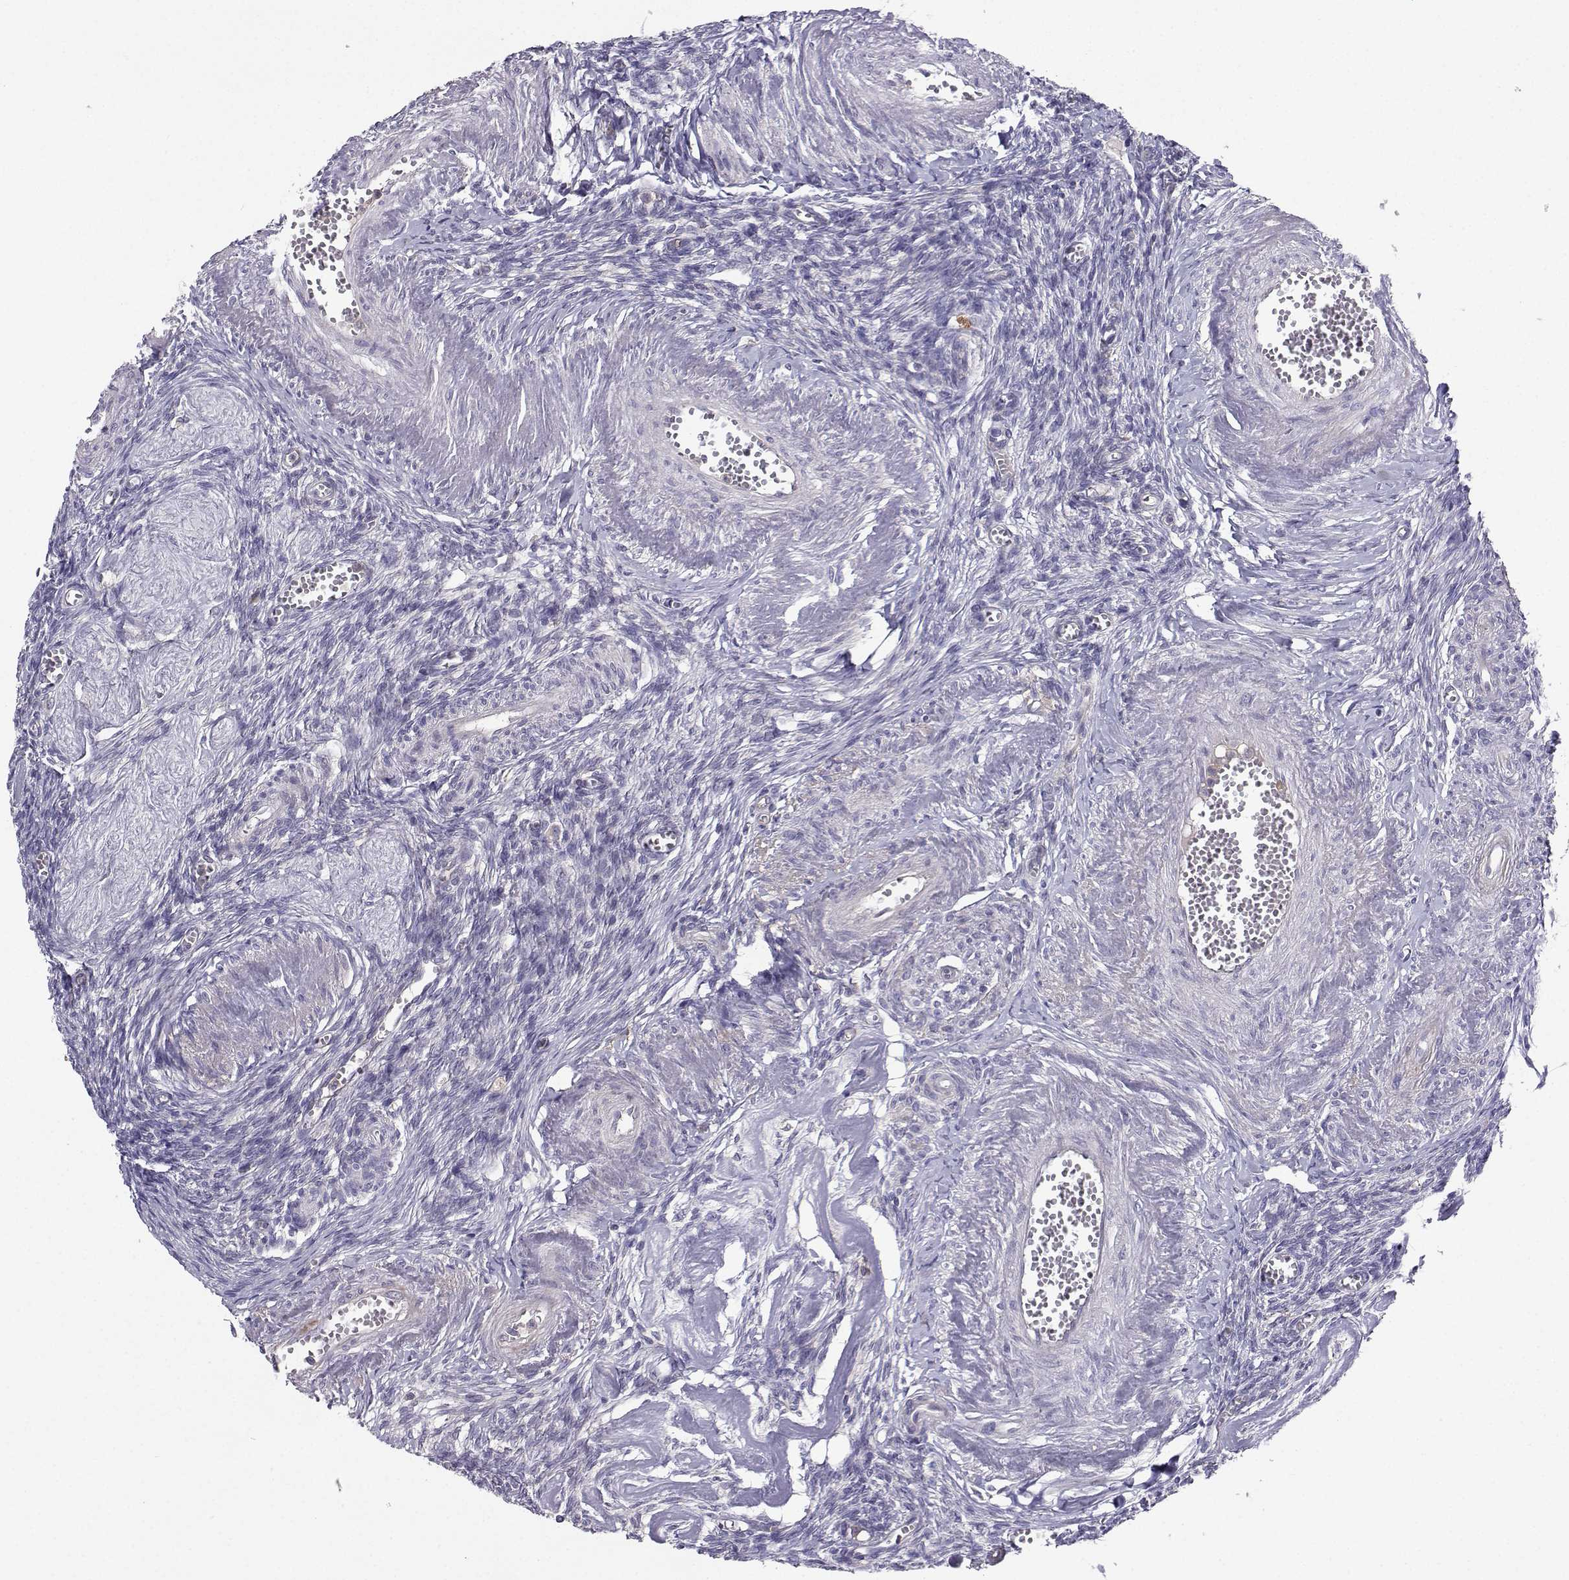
{"staining": {"intensity": "negative", "quantity": "none", "location": "none"}, "tissue": "ovary", "cell_type": "Ovarian stroma cells", "image_type": "normal", "snomed": [{"axis": "morphology", "description": "Normal tissue, NOS"}, {"axis": "topography", "description": "Ovary"}], "caption": "High power microscopy image of an IHC micrograph of unremarkable ovary, revealing no significant positivity in ovarian stroma cells.", "gene": "STXBP5", "patient": {"sex": "female", "age": 43}}